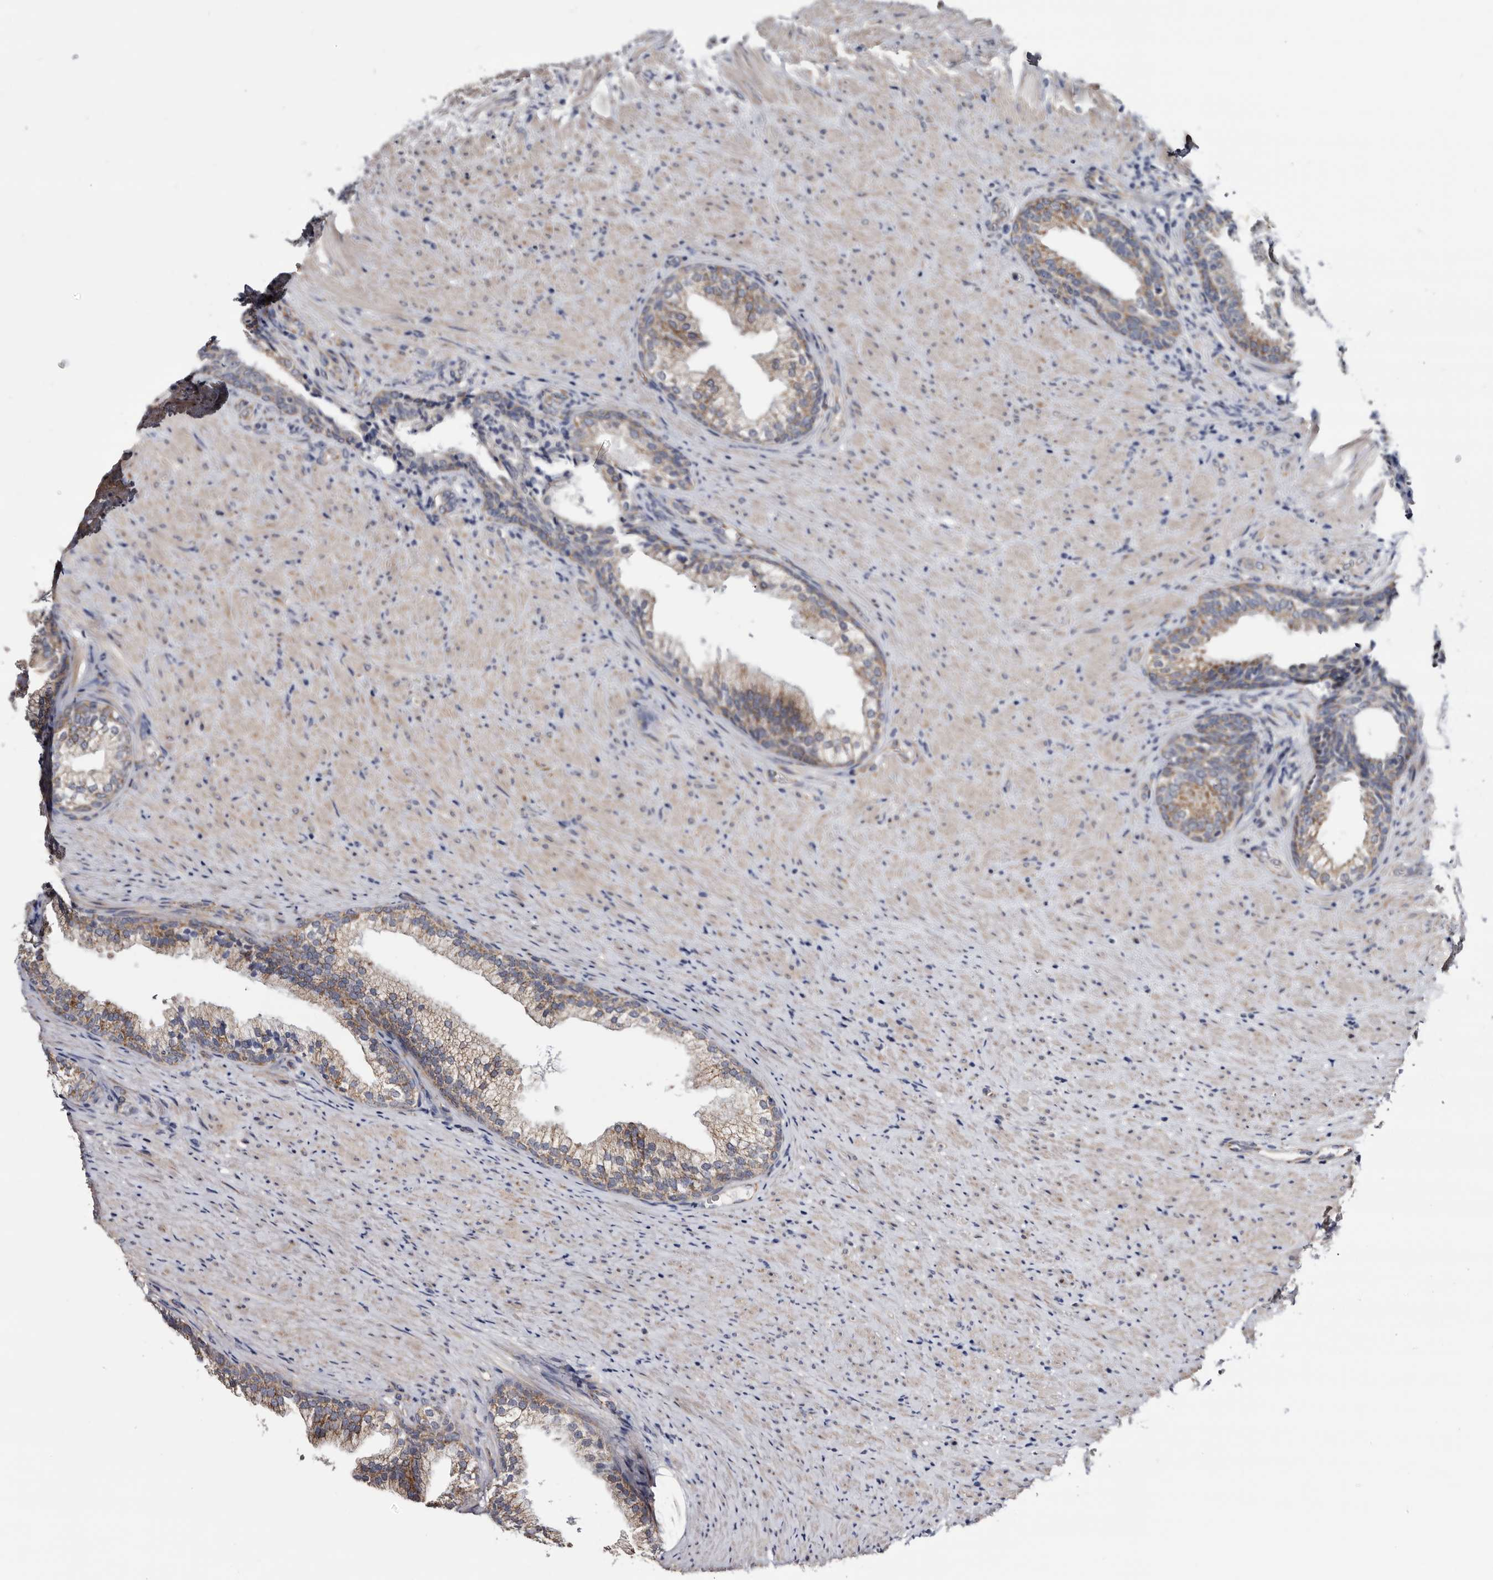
{"staining": {"intensity": "moderate", "quantity": "25%-75%", "location": "cytoplasmic/membranous"}, "tissue": "prostate", "cell_type": "Glandular cells", "image_type": "normal", "snomed": [{"axis": "morphology", "description": "Normal tissue, NOS"}, {"axis": "topography", "description": "Prostate"}], "caption": "Immunohistochemical staining of unremarkable prostate displays moderate cytoplasmic/membranous protein expression in approximately 25%-75% of glandular cells.", "gene": "ARMCX2", "patient": {"sex": "male", "age": 76}}